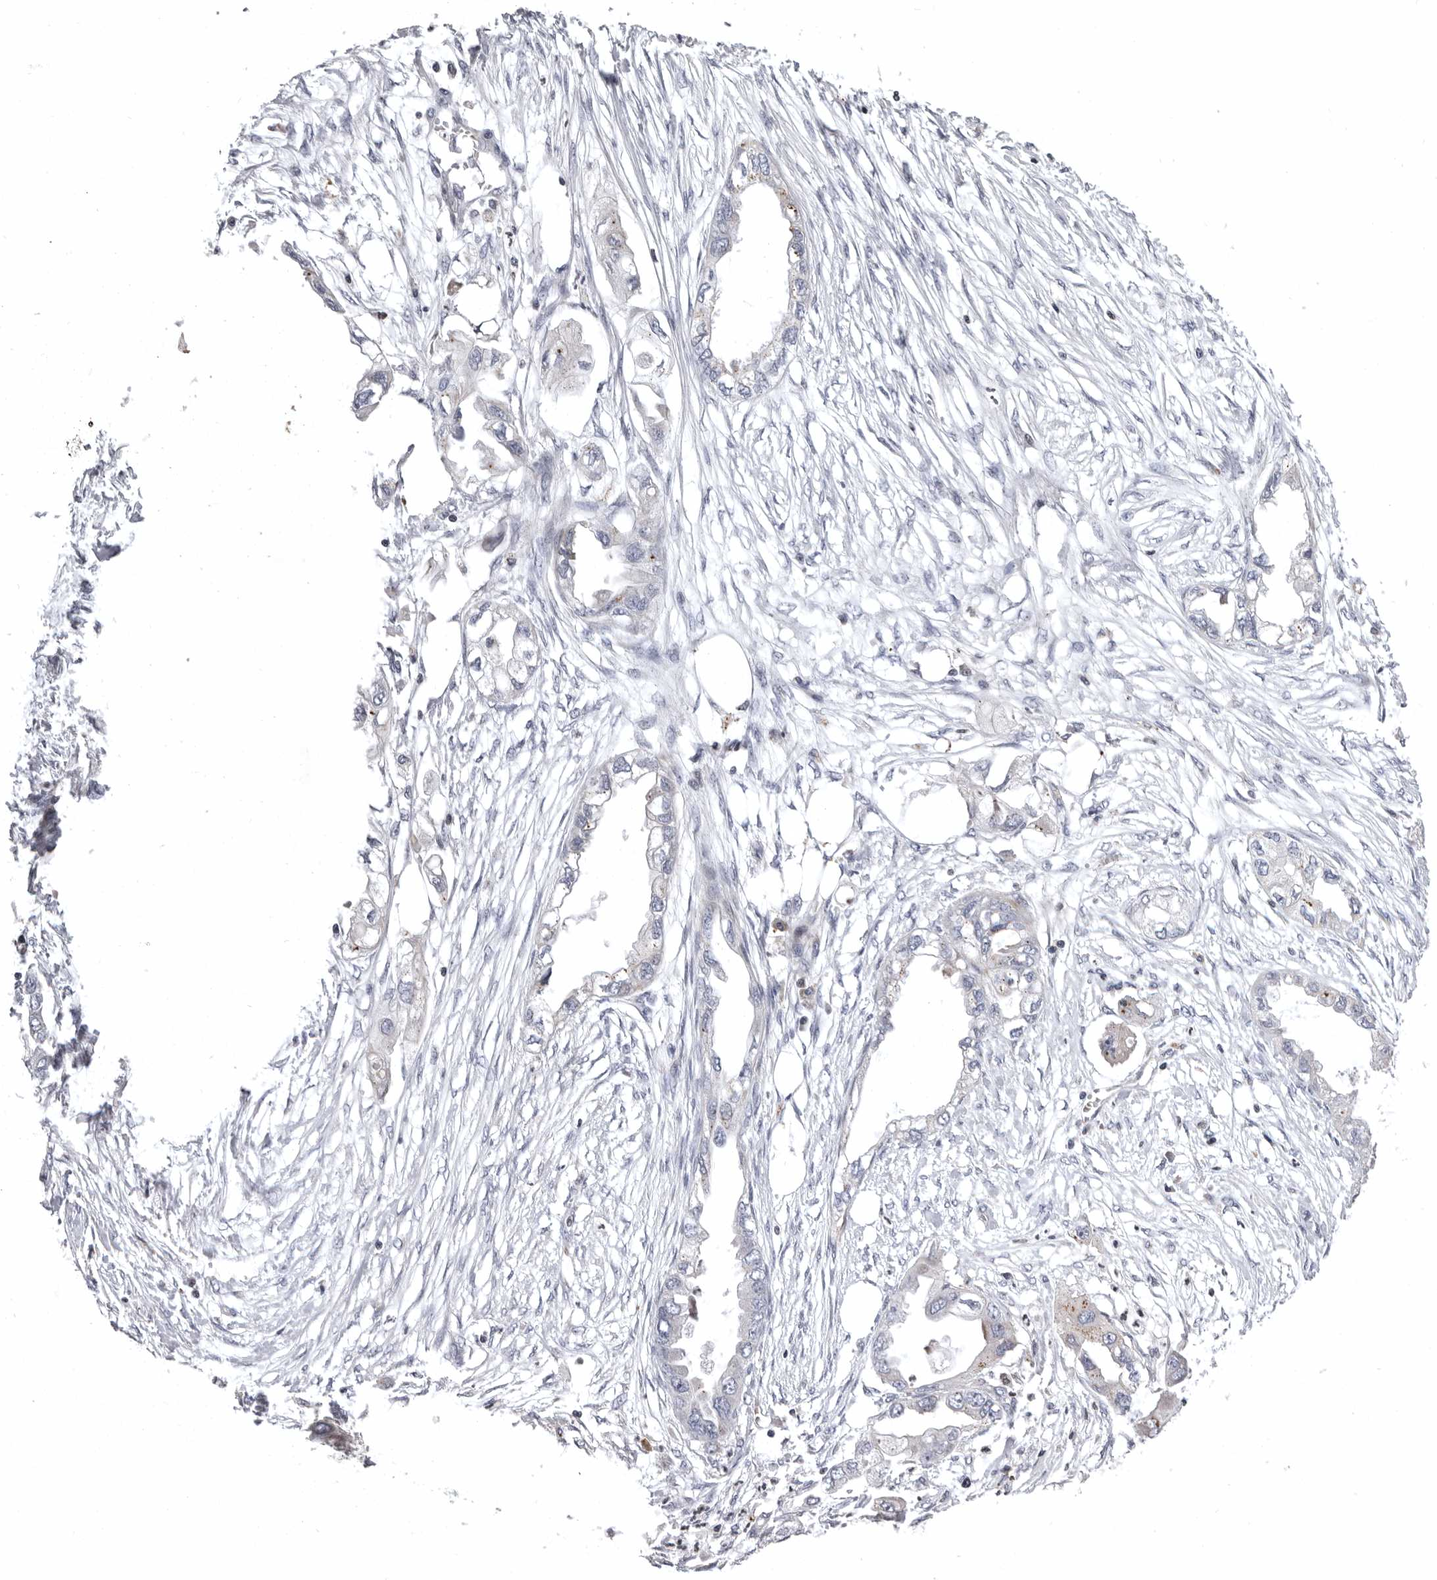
{"staining": {"intensity": "negative", "quantity": "none", "location": "none"}, "tissue": "endometrial cancer", "cell_type": "Tumor cells", "image_type": "cancer", "snomed": [{"axis": "morphology", "description": "Adenocarcinoma, NOS"}, {"axis": "morphology", "description": "Adenocarcinoma, metastatic, NOS"}, {"axis": "topography", "description": "Adipose tissue"}, {"axis": "topography", "description": "Endometrium"}], "caption": "Immunohistochemistry (IHC) photomicrograph of neoplastic tissue: adenocarcinoma (endometrial) stained with DAB (3,3'-diaminobenzidine) displays no significant protein staining in tumor cells.", "gene": "AZIN1", "patient": {"sex": "female", "age": 67}}